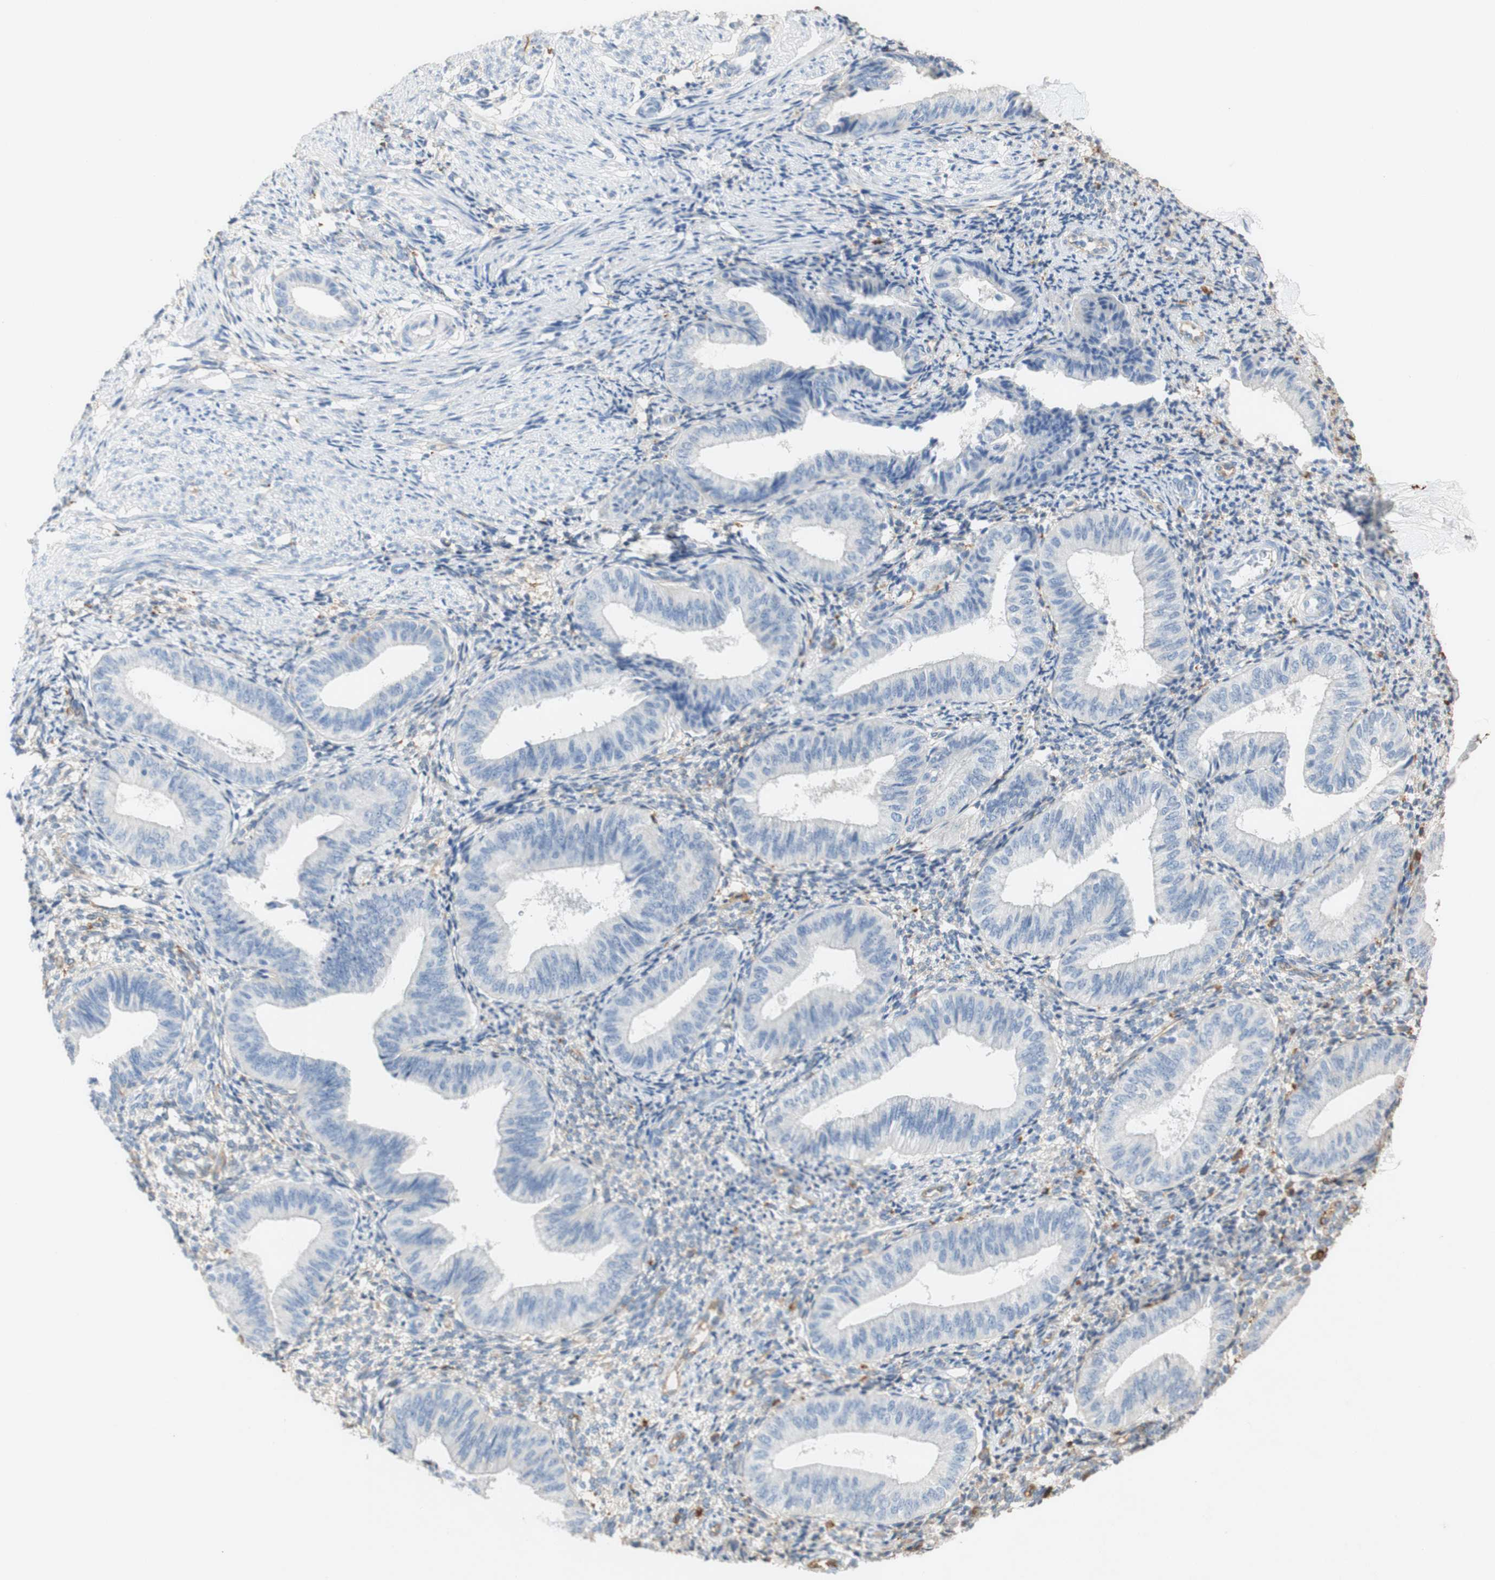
{"staining": {"intensity": "weak", "quantity": "25%-75%", "location": "cytoplasmic/membranous"}, "tissue": "endometrium", "cell_type": "Cells in endometrial stroma", "image_type": "normal", "snomed": [{"axis": "morphology", "description": "Normal tissue, NOS"}, {"axis": "topography", "description": "Endometrium"}], "caption": "Protein expression analysis of unremarkable human endometrium reveals weak cytoplasmic/membranous expression in approximately 25%-75% of cells in endometrial stroma.", "gene": "FCGRT", "patient": {"sex": "female", "age": 50}}